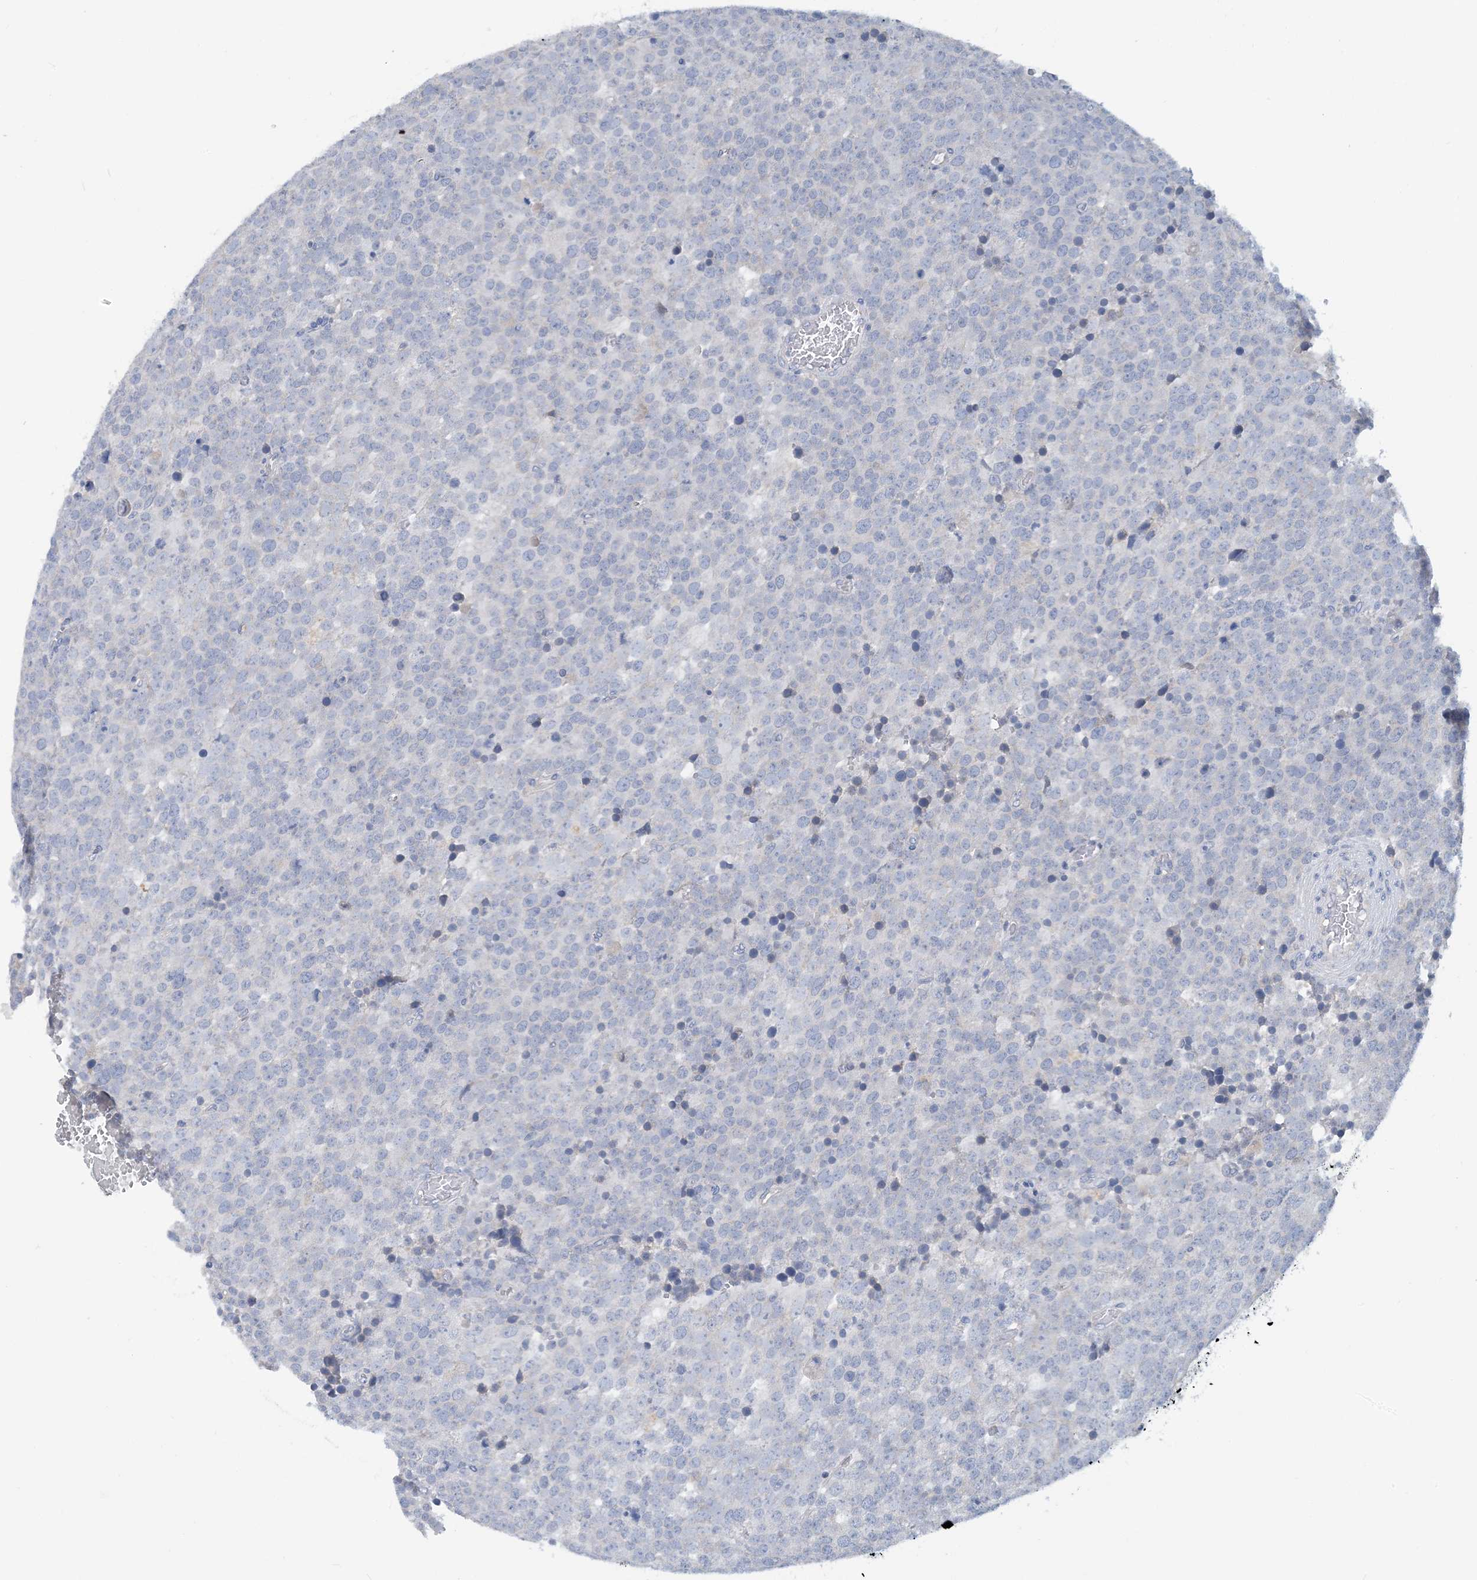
{"staining": {"intensity": "negative", "quantity": "none", "location": "none"}, "tissue": "testis cancer", "cell_type": "Tumor cells", "image_type": "cancer", "snomed": [{"axis": "morphology", "description": "Seminoma, NOS"}, {"axis": "topography", "description": "Testis"}], "caption": "Human testis cancer stained for a protein using immunohistochemistry (IHC) exhibits no expression in tumor cells.", "gene": "ZCCHC18", "patient": {"sex": "male", "age": 71}}